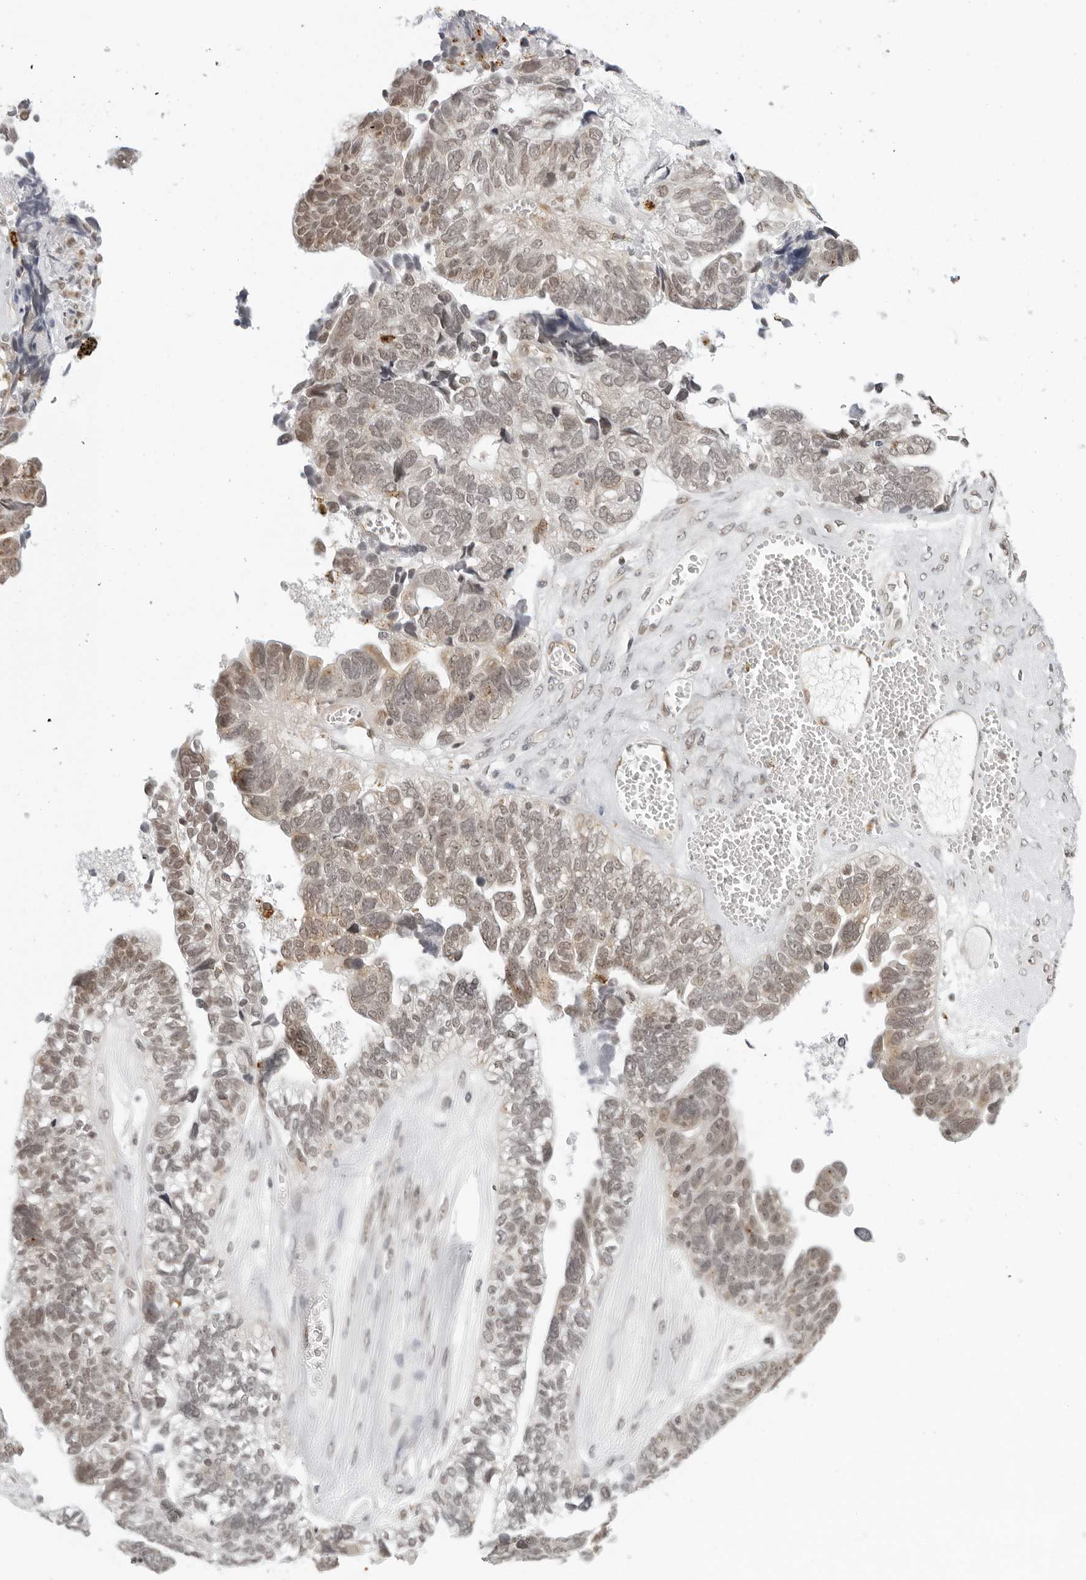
{"staining": {"intensity": "moderate", "quantity": "25%-75%", "location": "cytoplasmic/membranous,nuclear"}, "tissue": "ovarian cancer", "cell_type": "Tumor cells", "image_type": "cancer", "snomed": [{"axis": "morphology", "description": "Cystadenocarcinoma, serous, NOS"}, {"axis": "topography", "description": "Ovary"}], "caption": "Tumor cells reveal medium levels of moderate cytoplasmic/membranous and nuclear expression in approximately 25%-75% of cells in ovarian cancer. (DAB IHC, brown staining for protein, blue staining for nuclei).", "gene": "TOX4", "patient": {"sex": "female", "age": 79}}